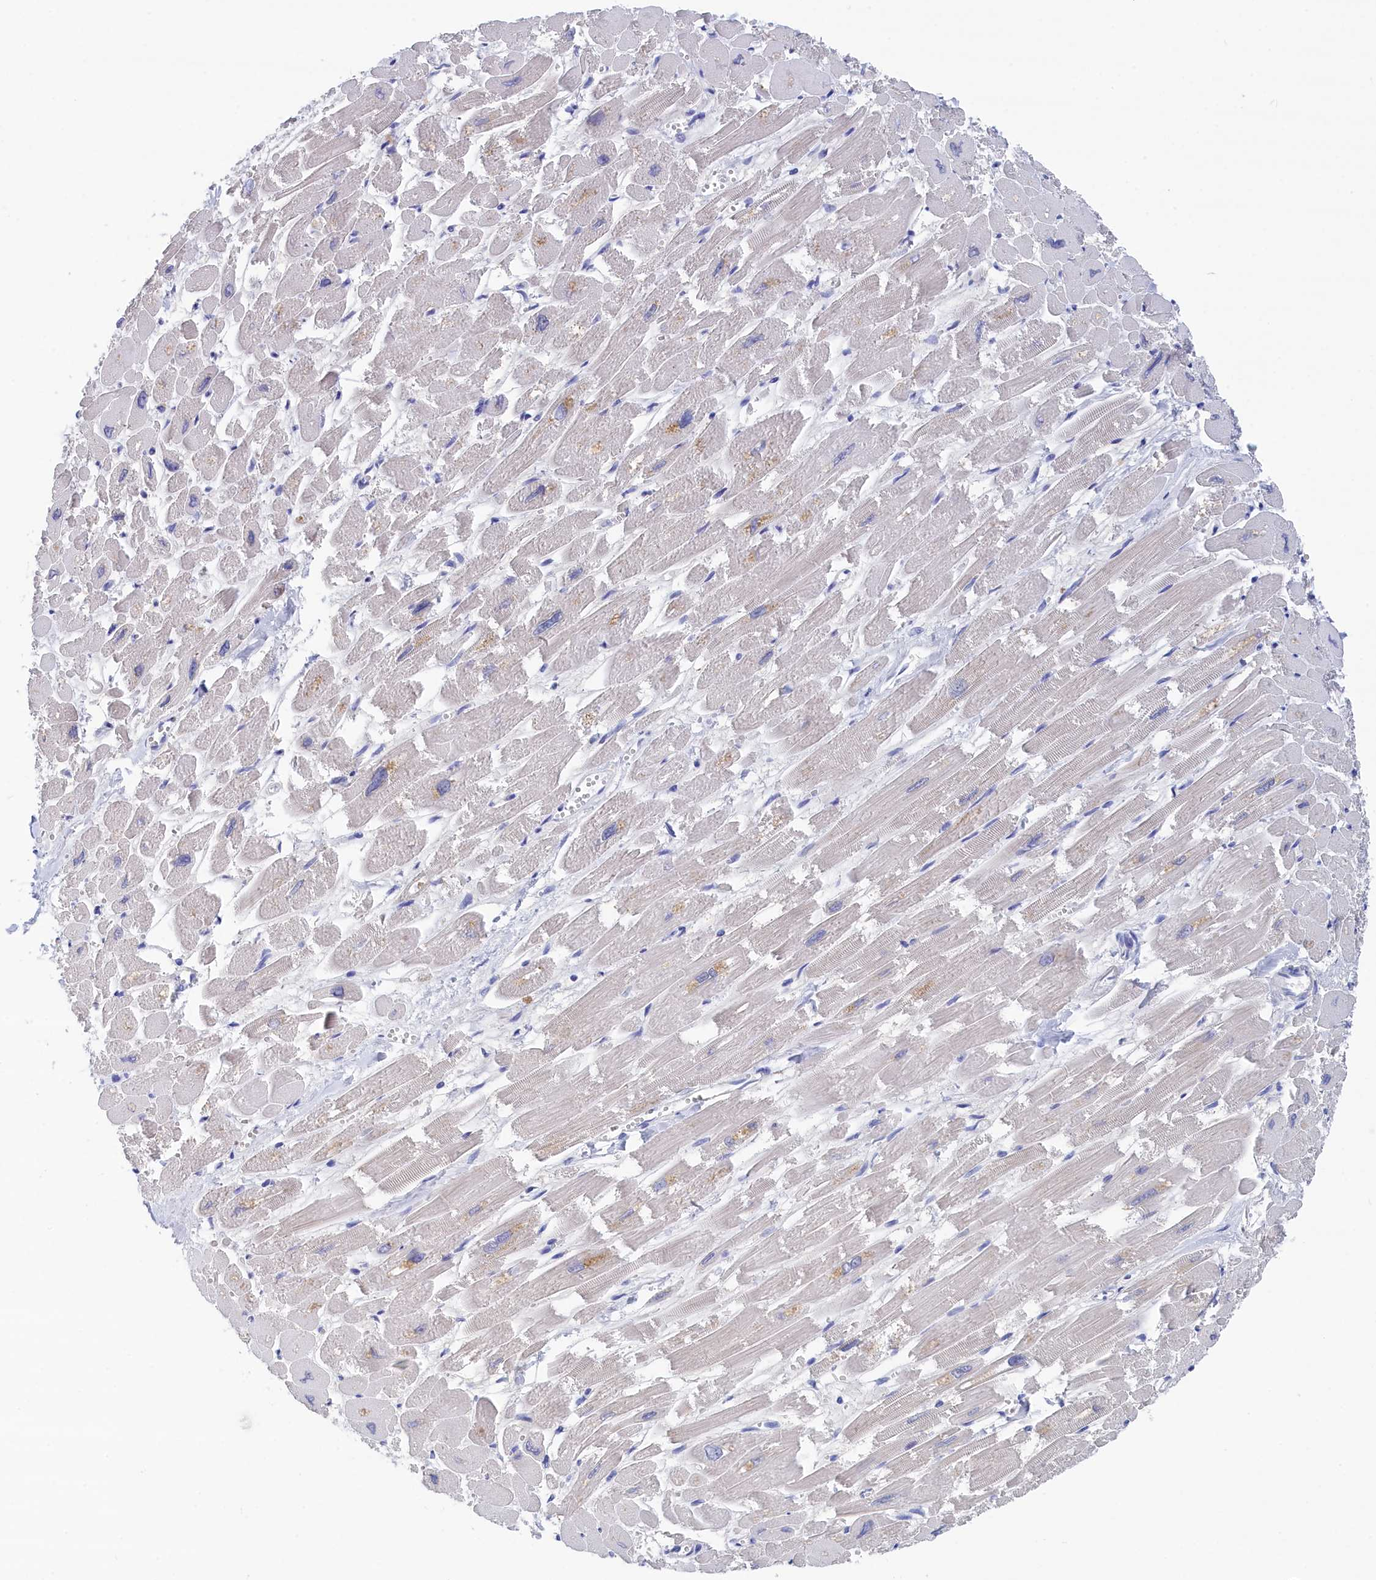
{"staining": {"intensity": "negative", "quantity": "none", "location": "none"}, "tissue": "heart muscle", "cell_type": "Cardiomyocytes", "image_type": "normal", "snomed": [{"axis": "morphology", "description": "Normal tissue, NOS"}, {"axis": "topography", "description": "Heart"}], "caption": "IHC of normal heart muscle demonstrates no expression in cardiomyocytes. (Stains: DAB IHC with hematoxylin counter stain, Microscopy: brightfield microscopy at high magnification).", "gene": "PGP", "patient": {"sex": "male", "age": 54}}